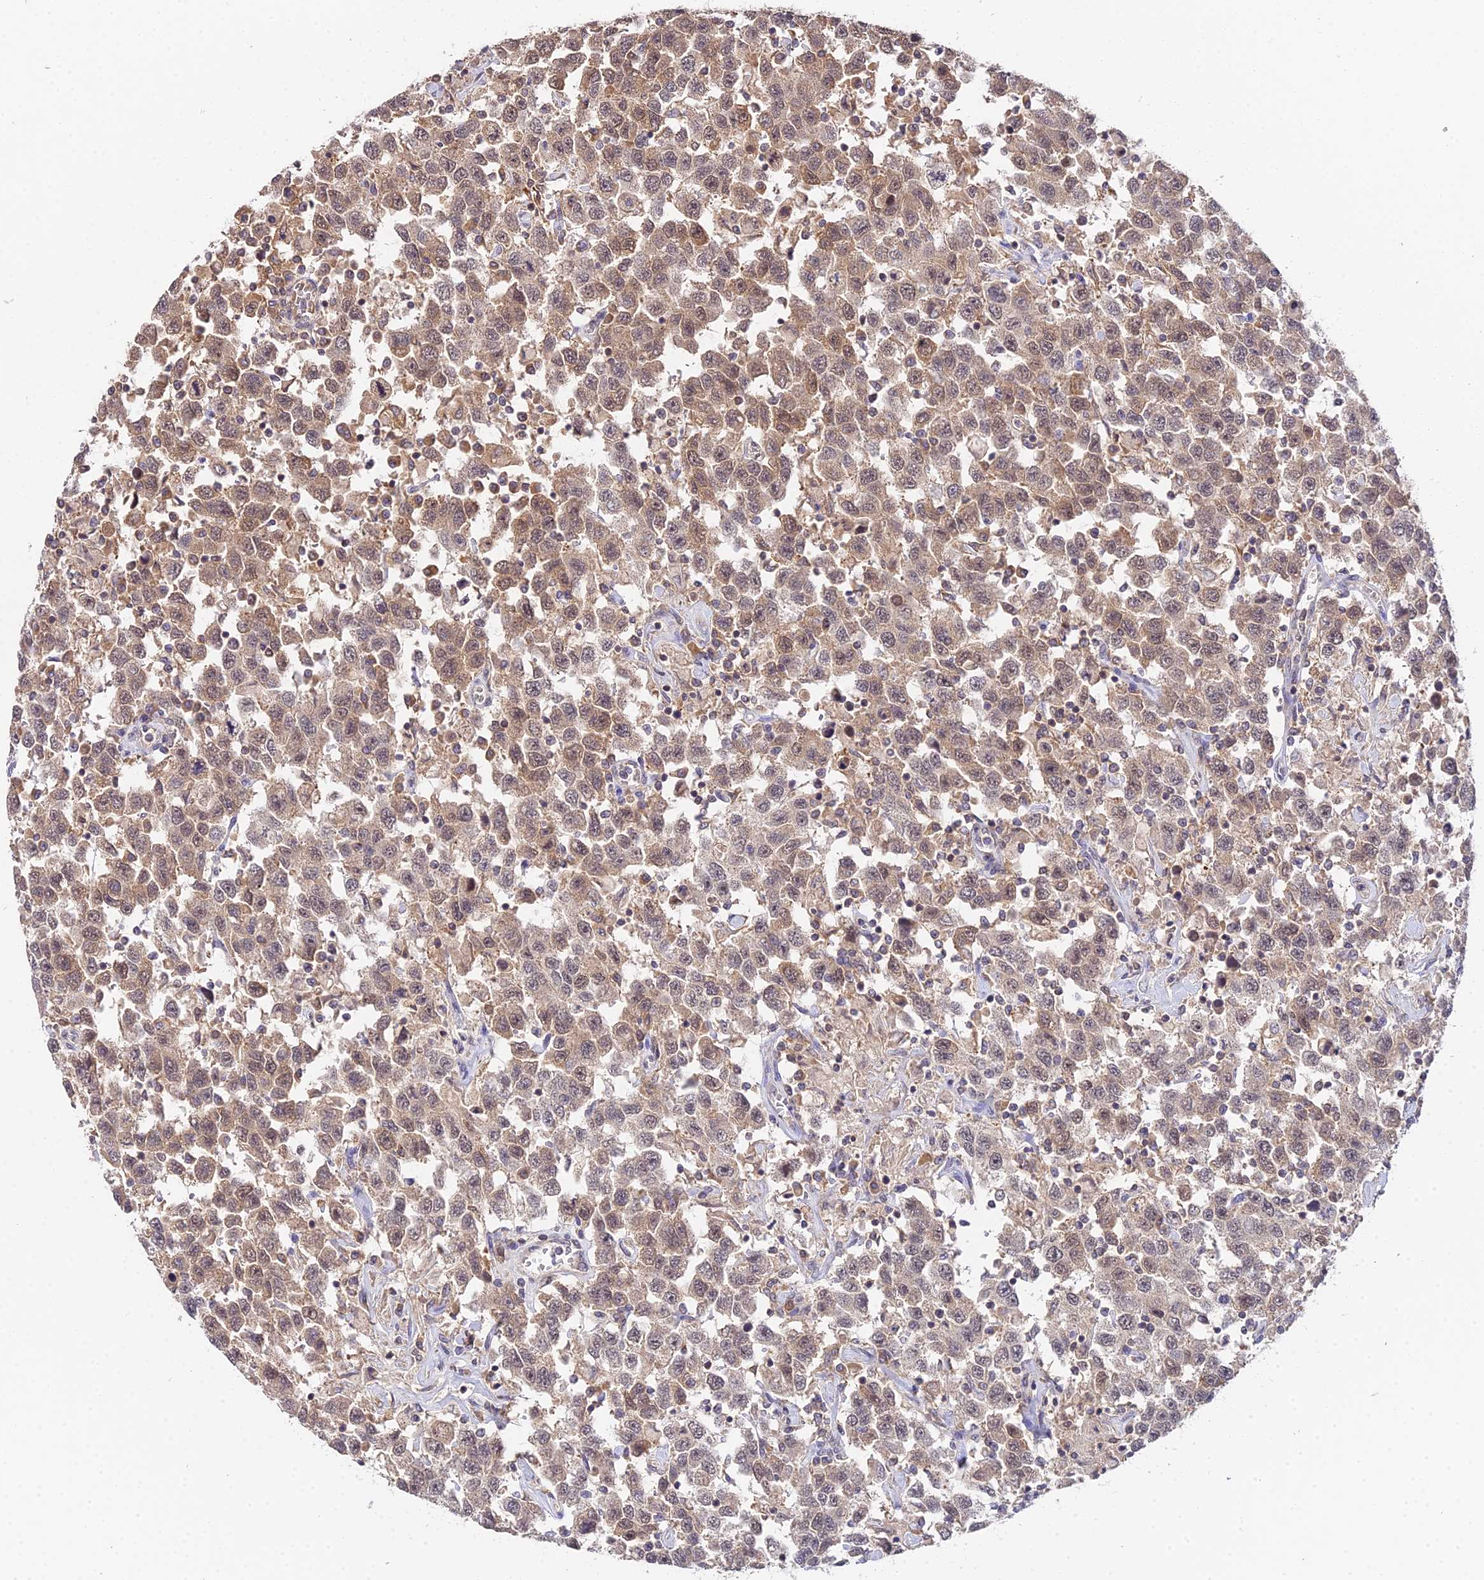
{"staining": {"intensity": "weak", "quantity": ">75%", "location": "cytoplasmic/membranous,nuclear"}, "tissue": "testis cancer", "cell_type": "Tumor cells", "image_type": "cancer", "snomed": [{"axis": "morphology", "description": "Seminoma, NOS"}, {"axis": "topography", "description": "Testis"}], "caption": "Testis cancer stained with DAB immunohistochemistry (IHC) demonstrates low levels of weak cytoplasmic/membranous and nuclear expression in approximately >75% of tumor cells.", "gene": "TPRX1", "patient": {"sex": "male", "age": 41}}